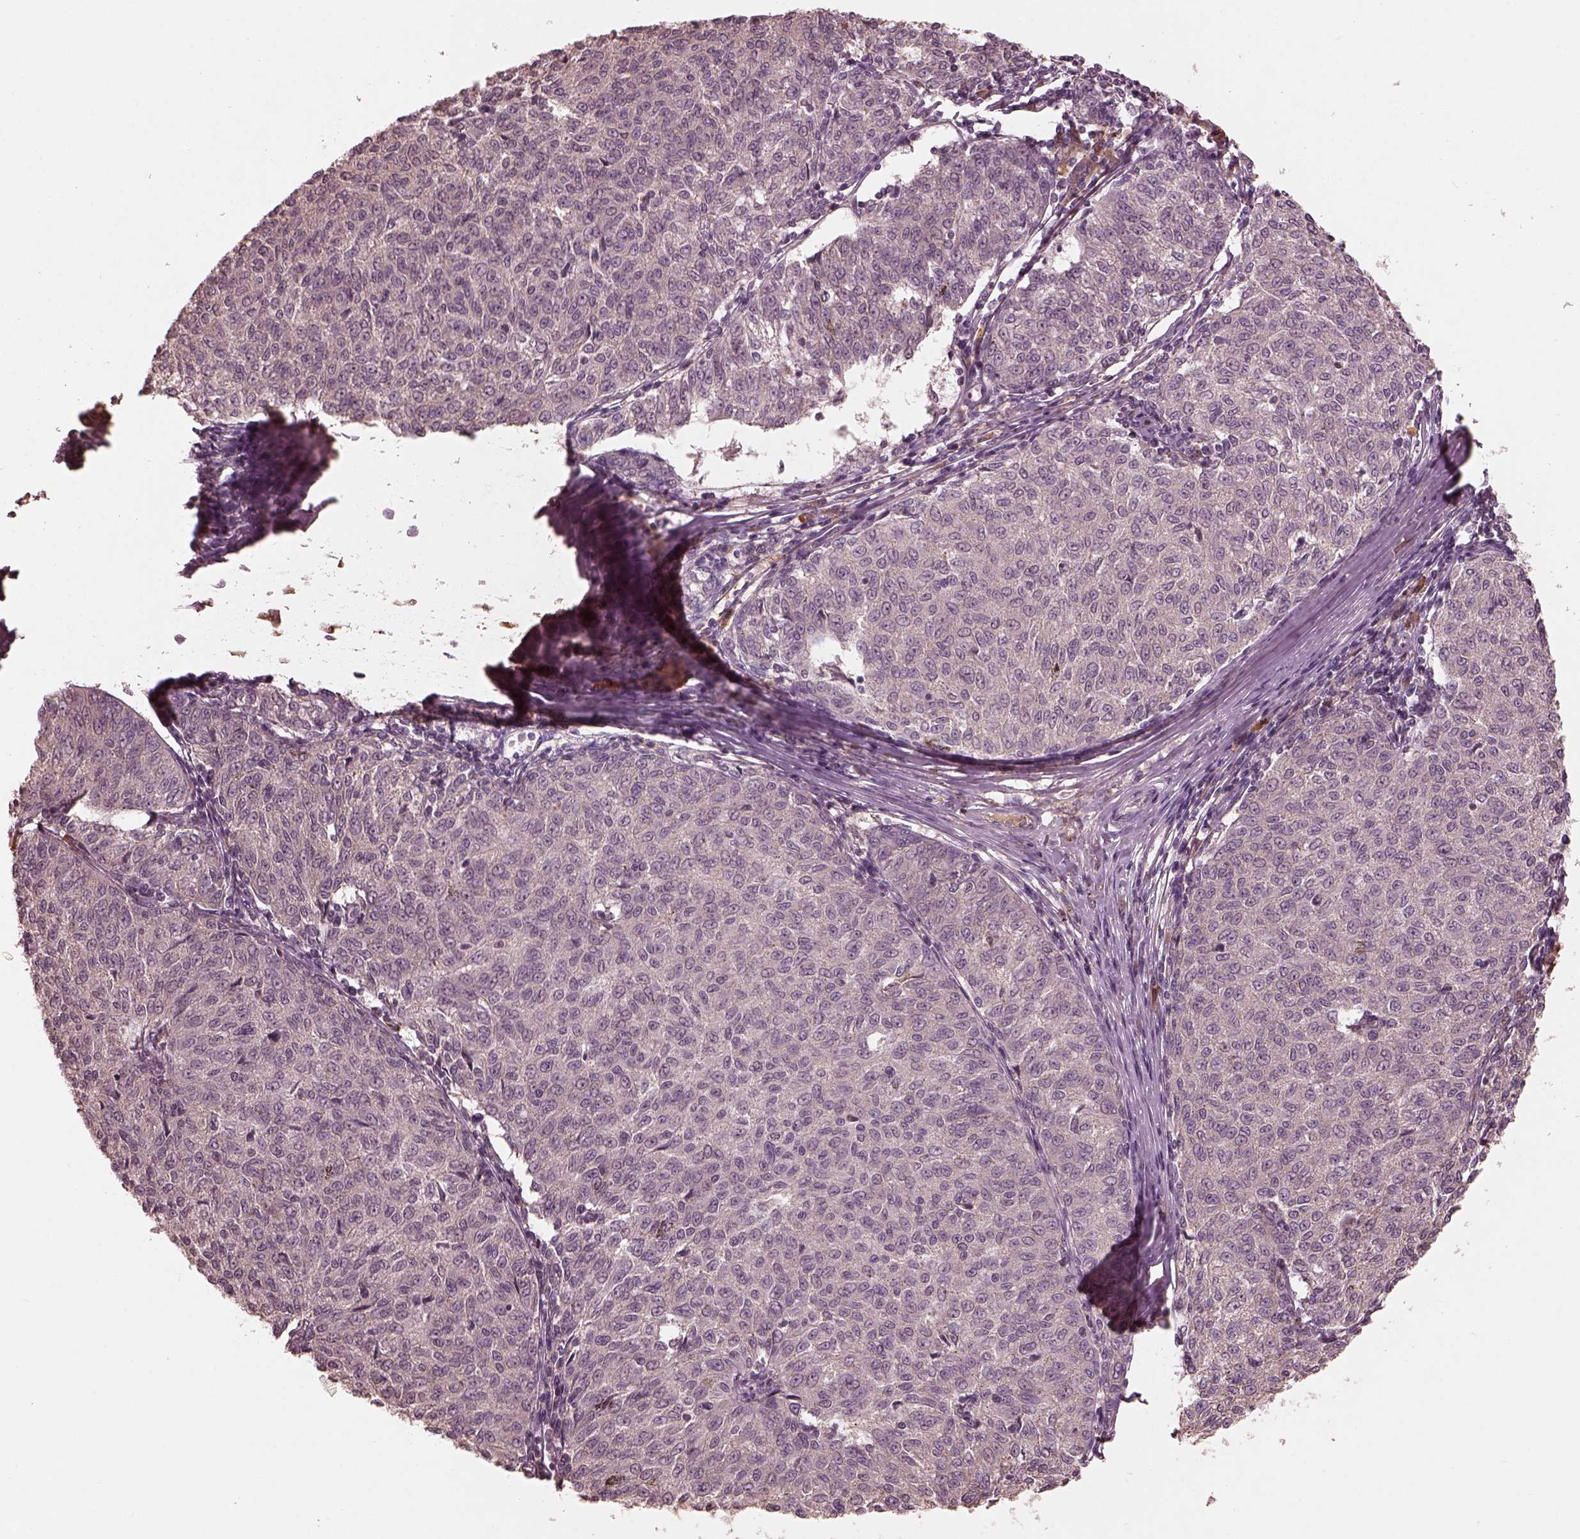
{"staining": {"intensity": "negative", "quantity": "none", "location": "none"}, "tissue": "melanoma", "cell_type": "Tumor cells", "image_type": "cancer", "snomed": [{"axis": "morphology", "description": "Malignant melanoma, NOS"}, {"axis": "topography", "description": "Skin"}], "caption": "Photomicrograph shows no protein expression in tumor cells of malignant melanoma tissue.", "gene": "CALR3", "patient": {"sex": "female", "age": 72}}